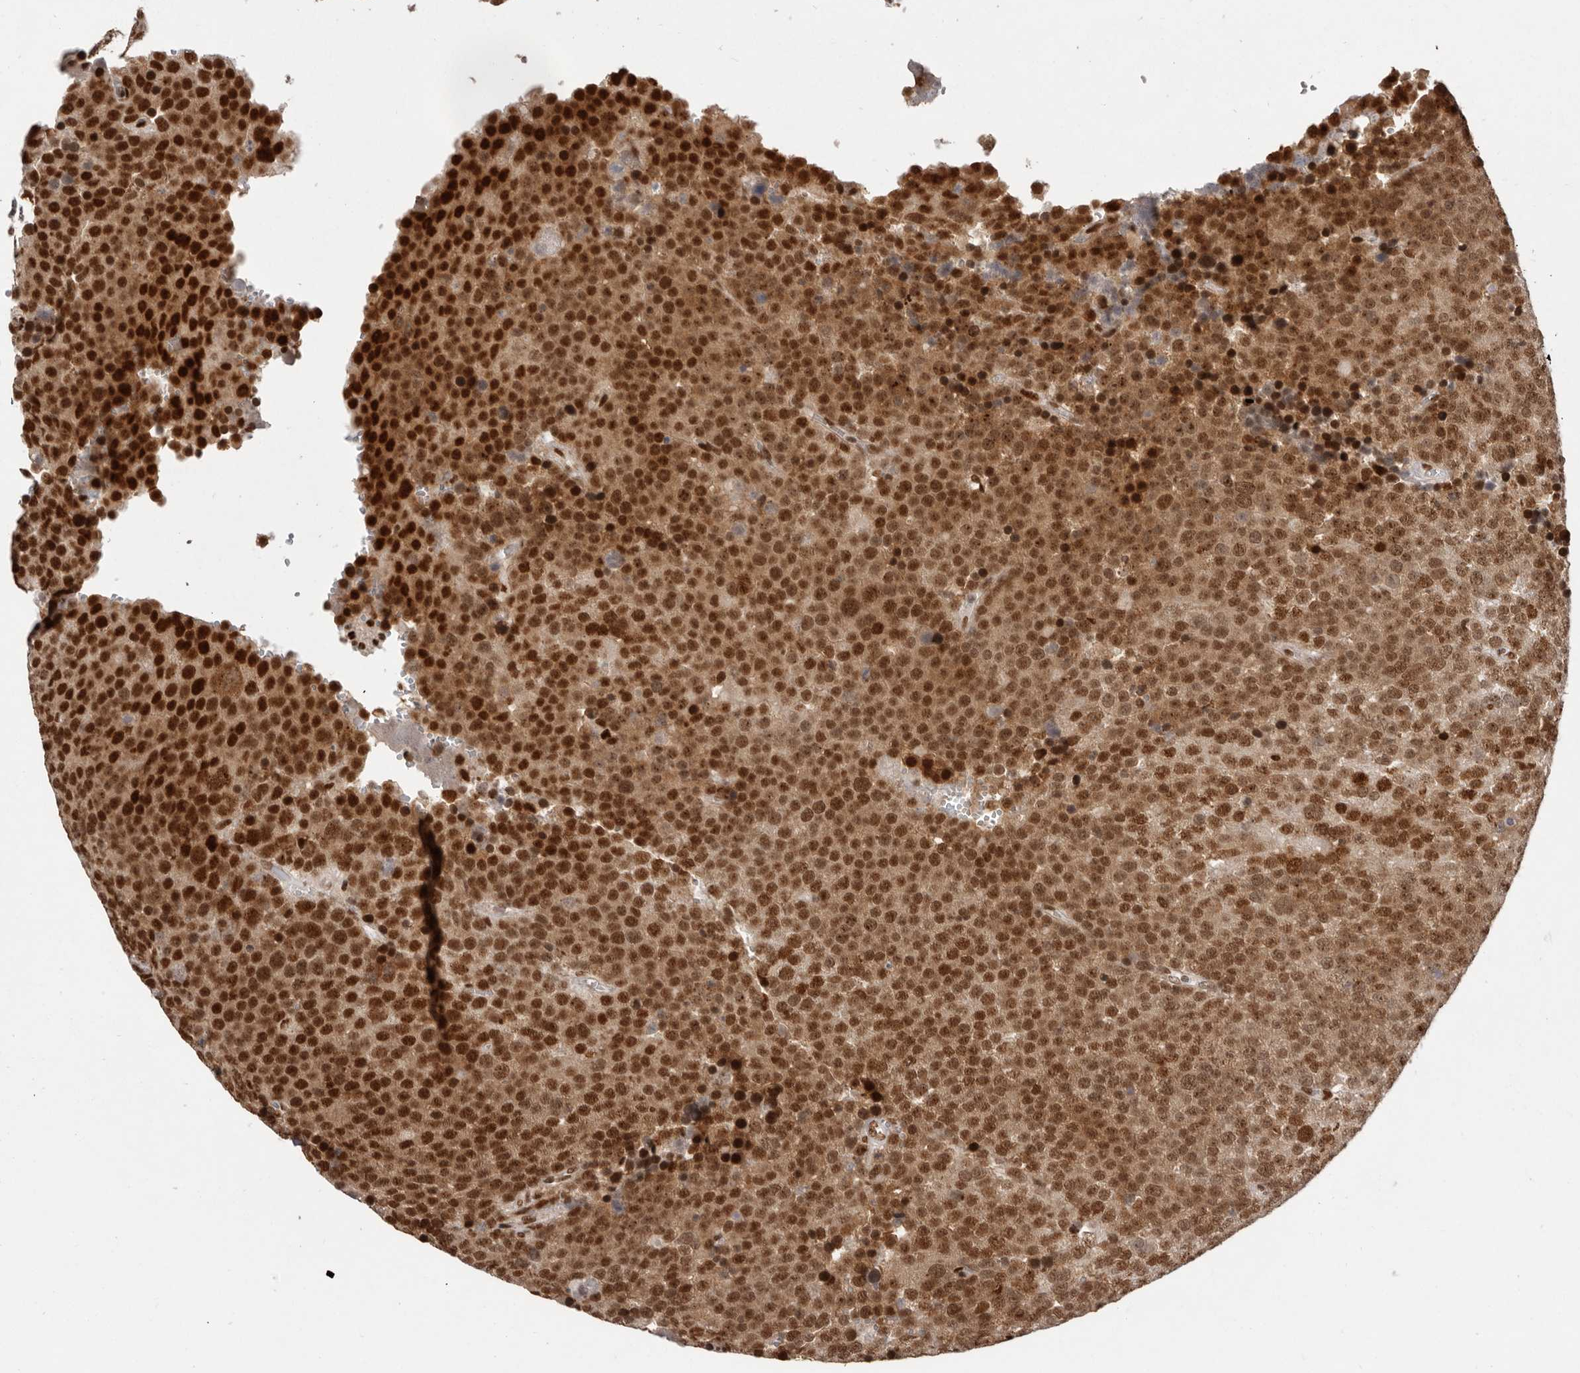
{"staining": {"intensity": "strong", "quantity": ">75%", "location": "nuclear"}, "tissue": "testis cancer", "cell_type": "Tumor cells", "image_type": "cancer", "snomed": [{"axis": "morphology", "description": "Seminoma, NOS"}, {"axis": "topography", "description": "Testis"}], "caption": "Approximately >75% of tumor cells in human seminoma (testis) display strong nuclear protein expression as visualized by brown immunohistochemical staining.", "gene": "CHTOP", "patient": {"sex": "male", "age": 71}}